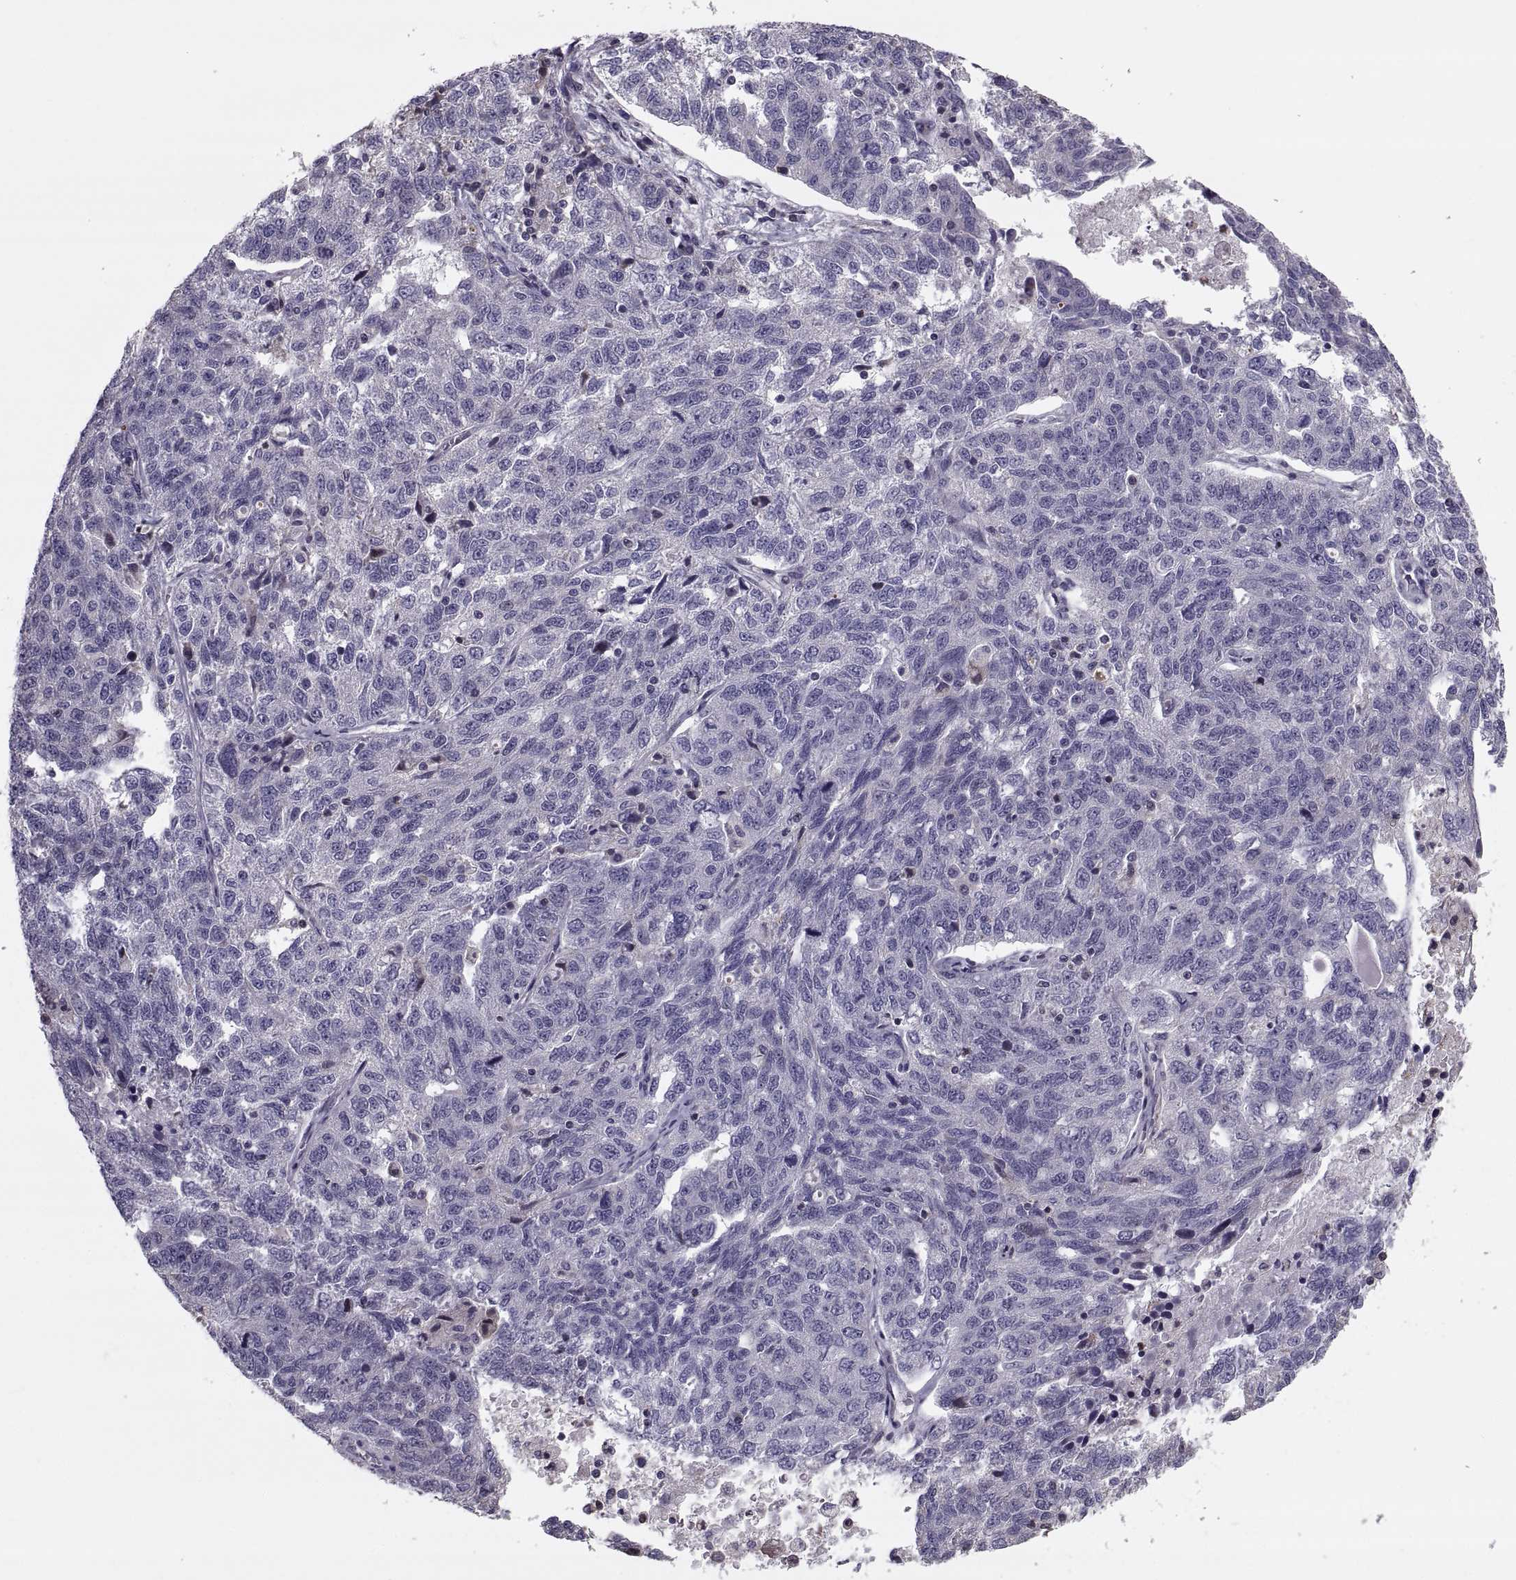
{"staining": {"intensity": "negative", "quantity": "none", "location": "none"}, "tissue": "ovarian cancer", "cell_type": "Tumor cells", "image_type": "cancer", "snomed": [{"axis": "morphology", "description": "Cystadenocarcinoma, serous, NOS"}, {"axis": "topography", "description": "Ovary"}], "caption": "DAB immunohistochemical staining of human ovarian cancer (serous cystadenocarcinoma) exhibits no significant positivity in tumor cells.", "gene": "ANO1", "patient": {"sex": "female", "age": 71}}